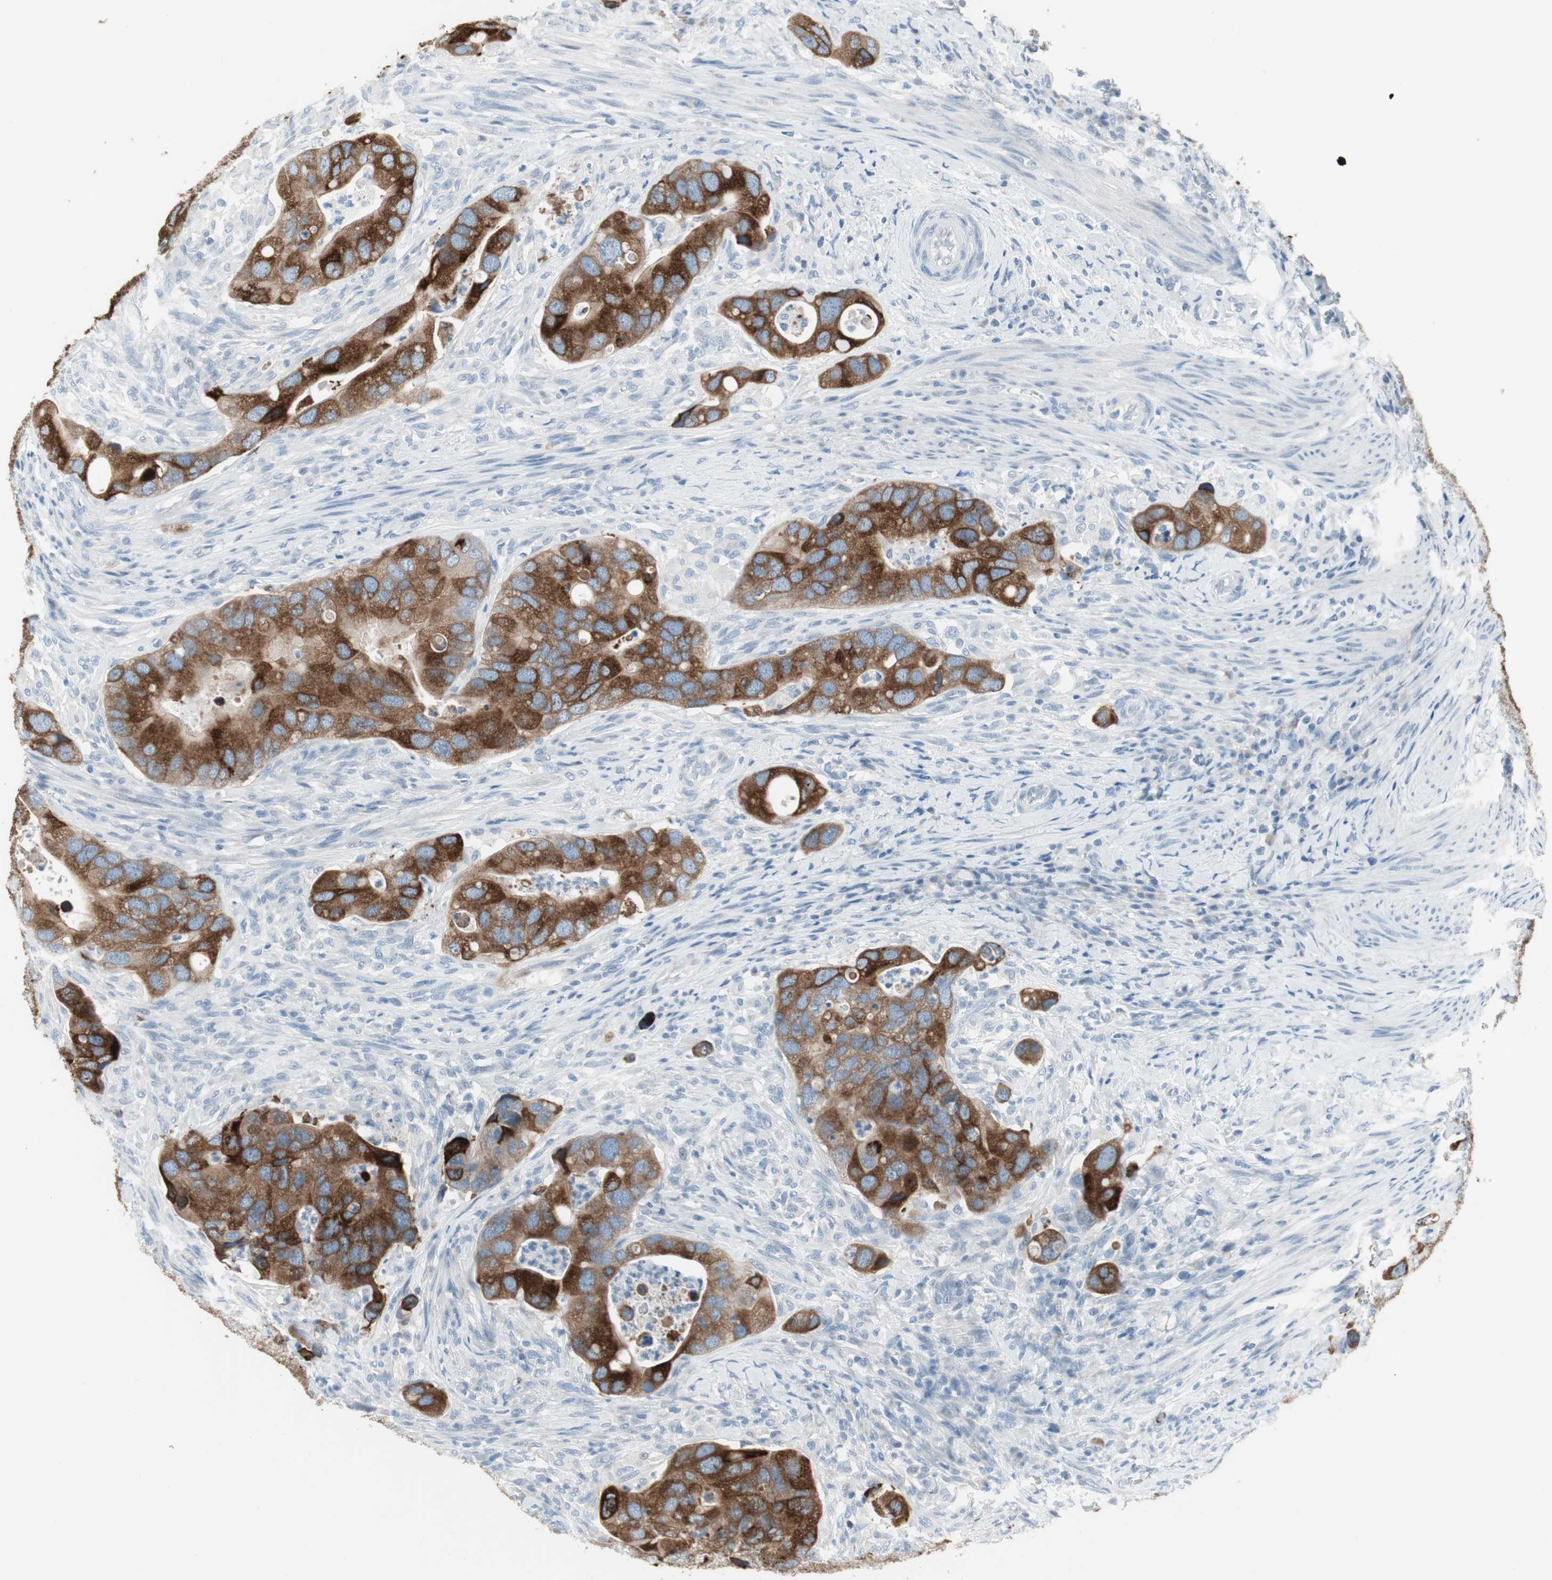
{"staining": {"intensity": "strong", "quantity": ">75%", "location": "cytoplasmic/membranous"}, "tissue": "colorectal cancer", "cell_type": "Tumor cells", "image_type": "cancer", "snomed": [{"axis": "morphology", "description": "Adenocarcinoma, NOS"}, {"axis": "topography", "description": "Rectum"}], "caption": "Brown immunohistochemical staining in human colorectal cancer (adenocarcinoma) demonstrates strong cytoplasmic/membranous expression in approximately >75% of tumor cells.", "gene": "AGR2", "patient": {"sex": "female", "age": 57}}